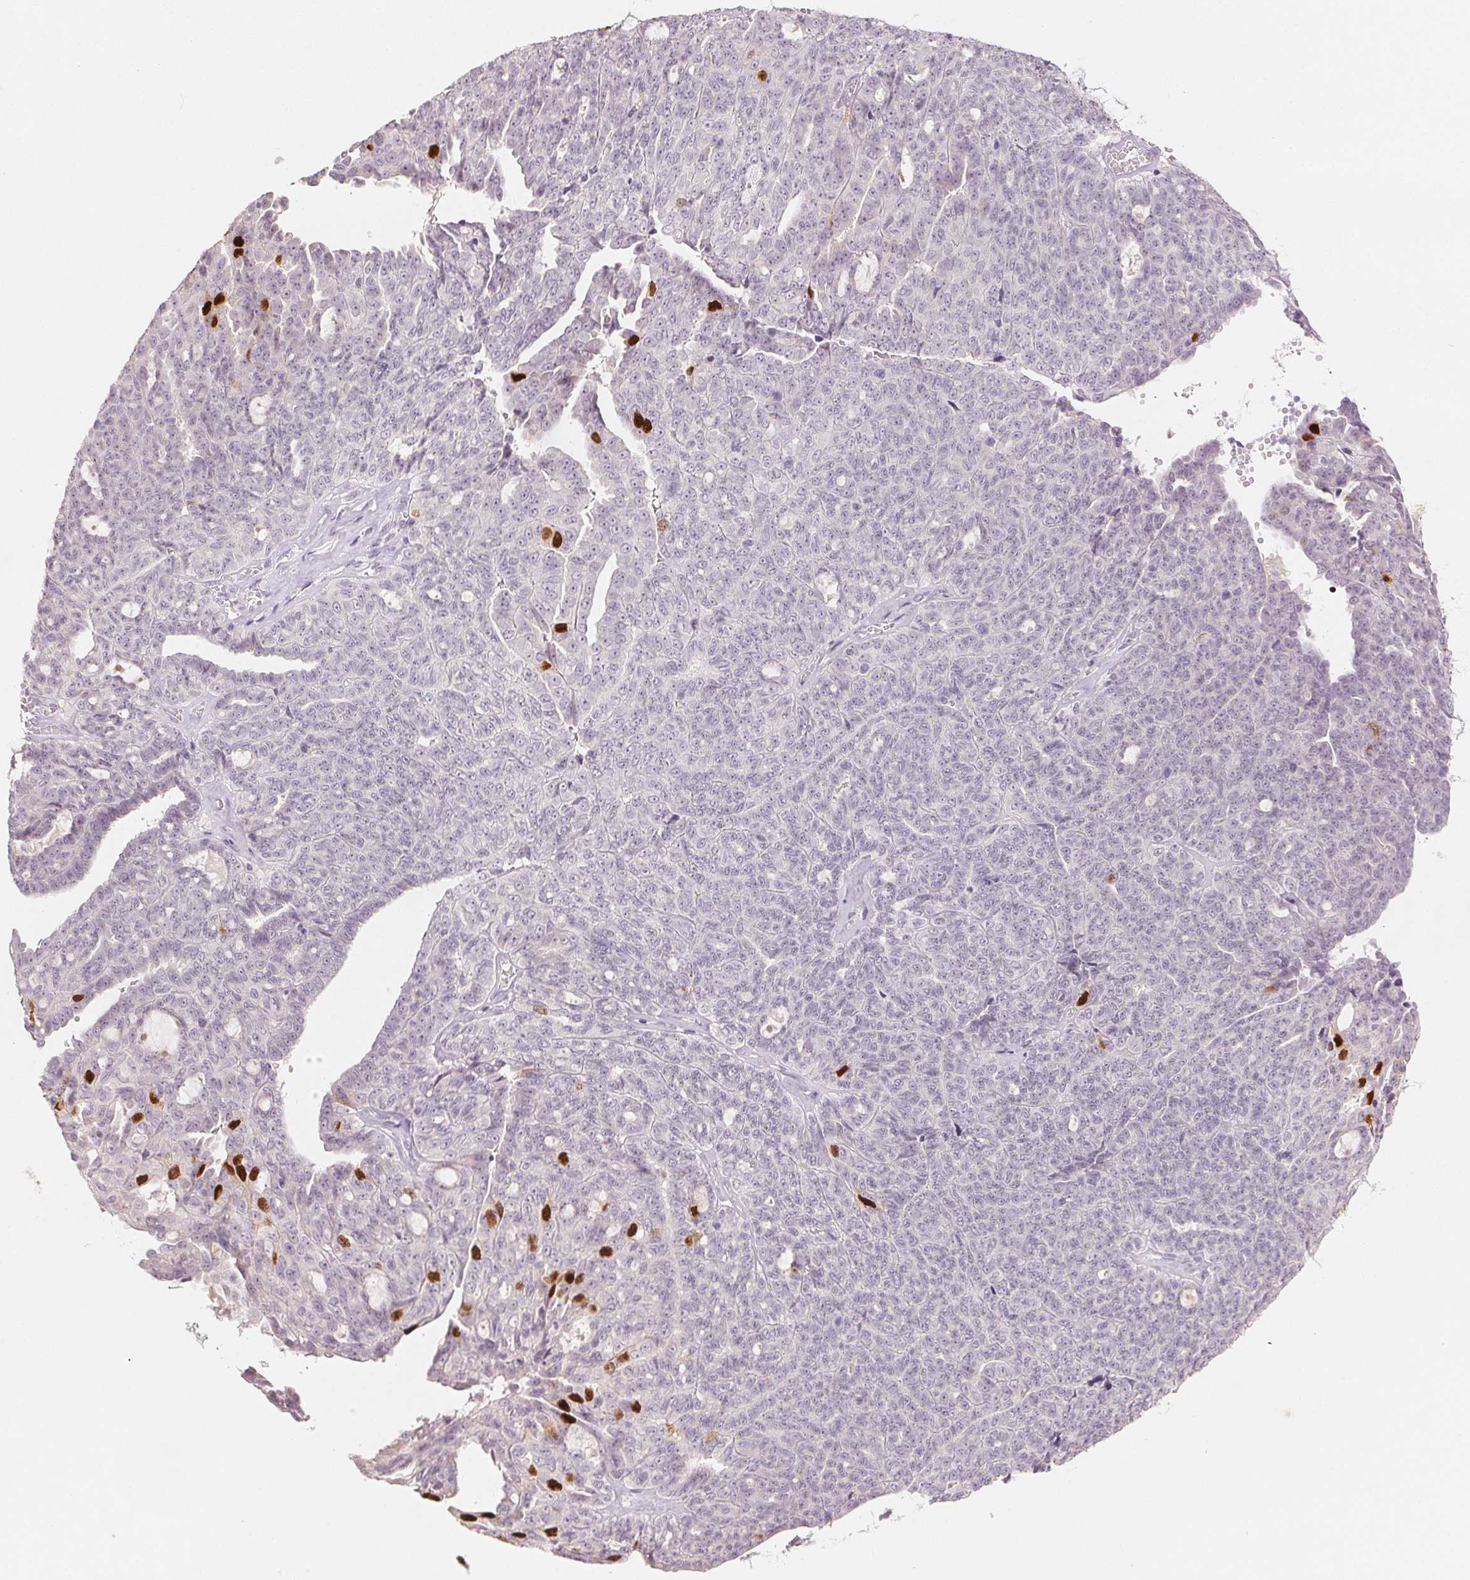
{"staining": {"intensity": "strong", "quantity": "<25%", "location": "nuclear"}, "tissue": "ovarian cancer", "cell_type": "Tumor cells", "image_type": "cancer", "snomed": [{"axis": "morphology", "description": "Cystadenocarcinoma, serous, NOS"}, {"axis": "topography", "description": "Ovary"}], "caption": "Immunohistochemical staining of human ovarian cancer shows strong nuclear protein staining in about <25% of tumor cells.", "gene": "ANLN", "patient": {"sex": "female", "age": 71}}